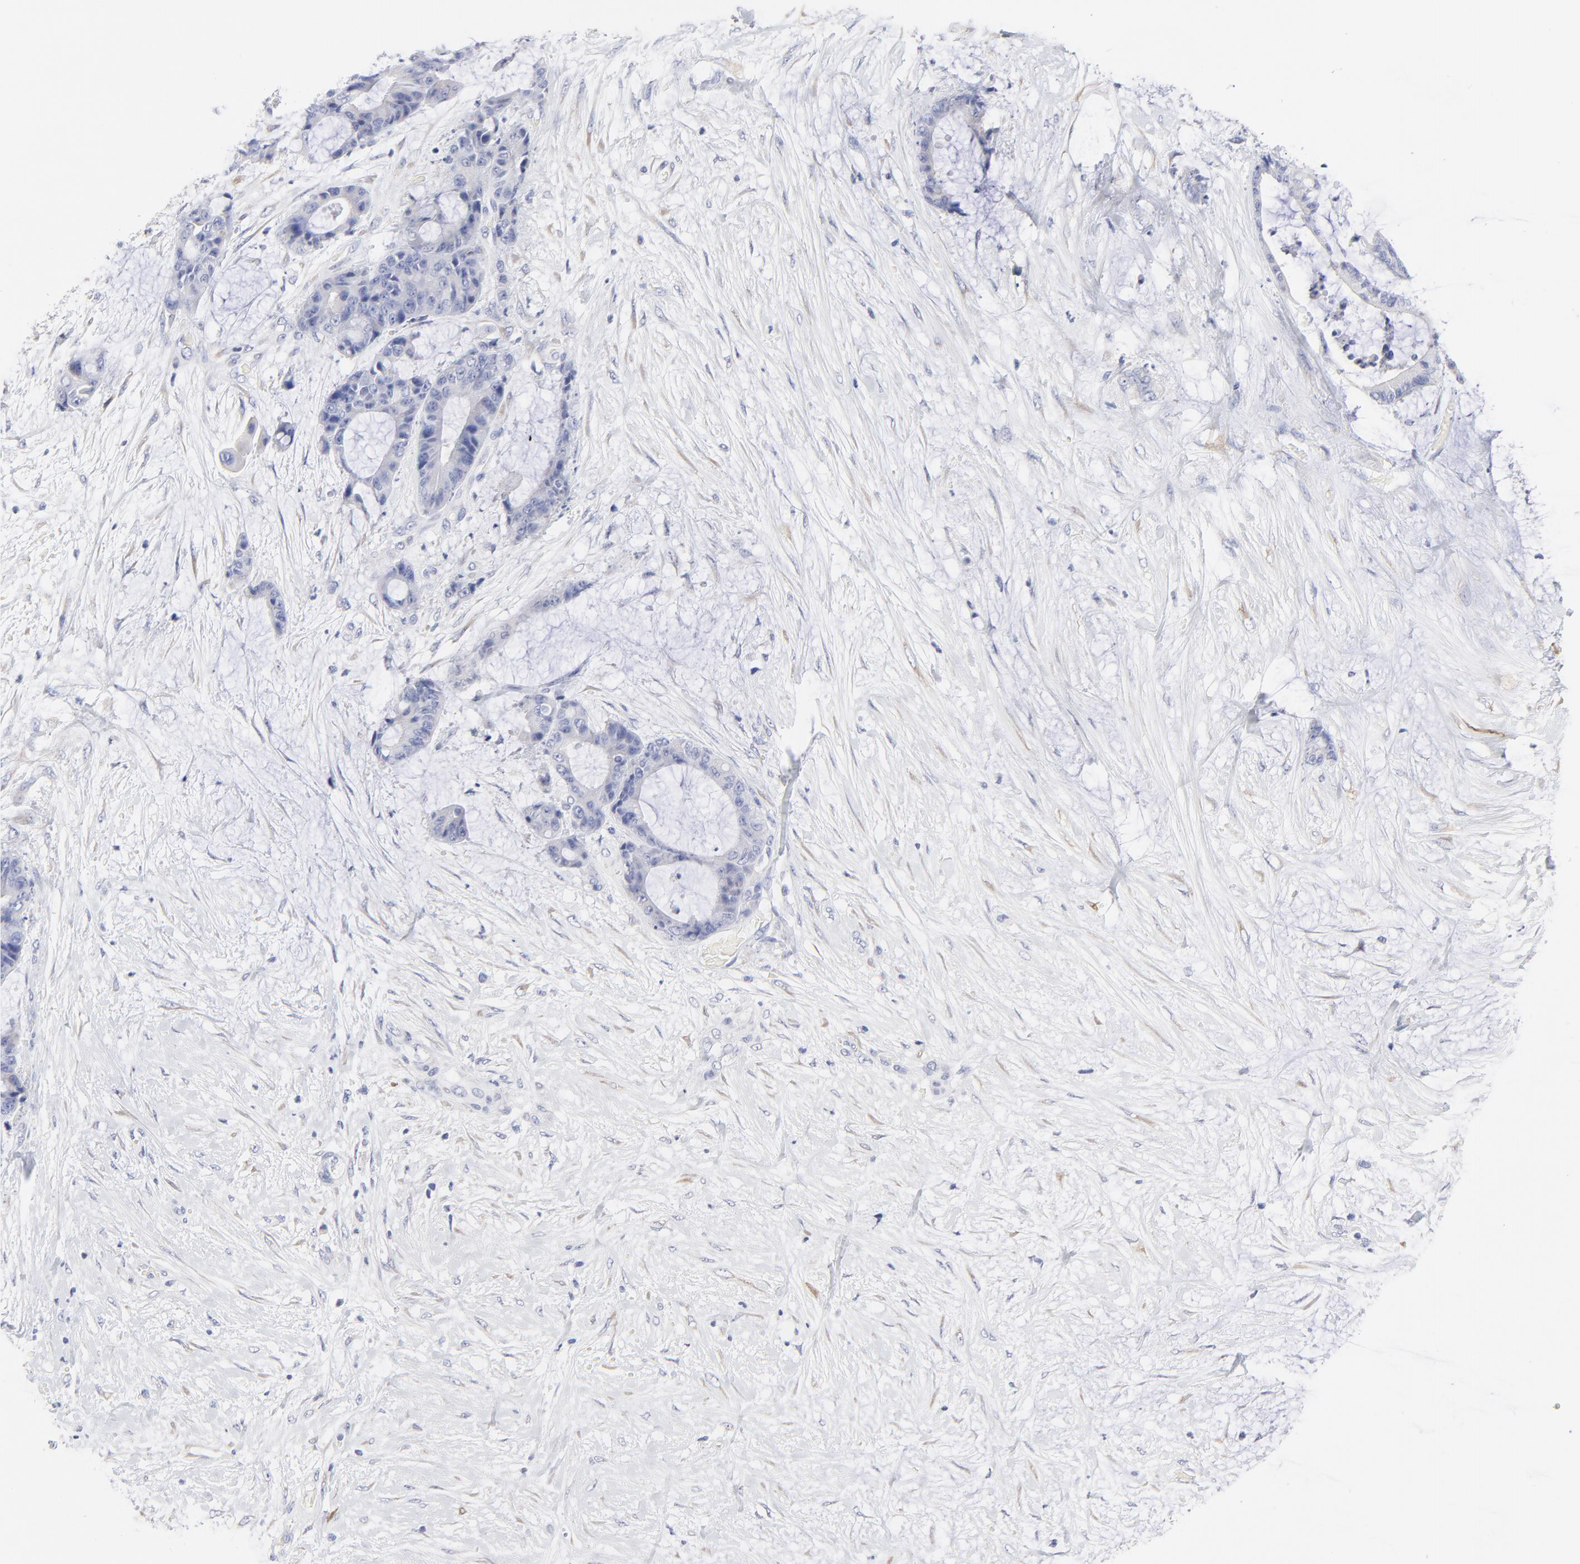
{"staining": {"intensity": "negative", "quantity": "none", "location": "none"}, "tissue": "liver cancer", "cell_type": "Tumor cells", "image_type": "cancer", "snomed": [{"axis": "morphology", "description": "Cholangiocarcinoma"}, {"axis": "topography", "description": "Liver"}], "caption": "Tumor cells show no significant protein expression in liver cancer (cholangiocarcinoma).", "gene": "DUSP9", "patient": {"sex": "female", "age": 73}}